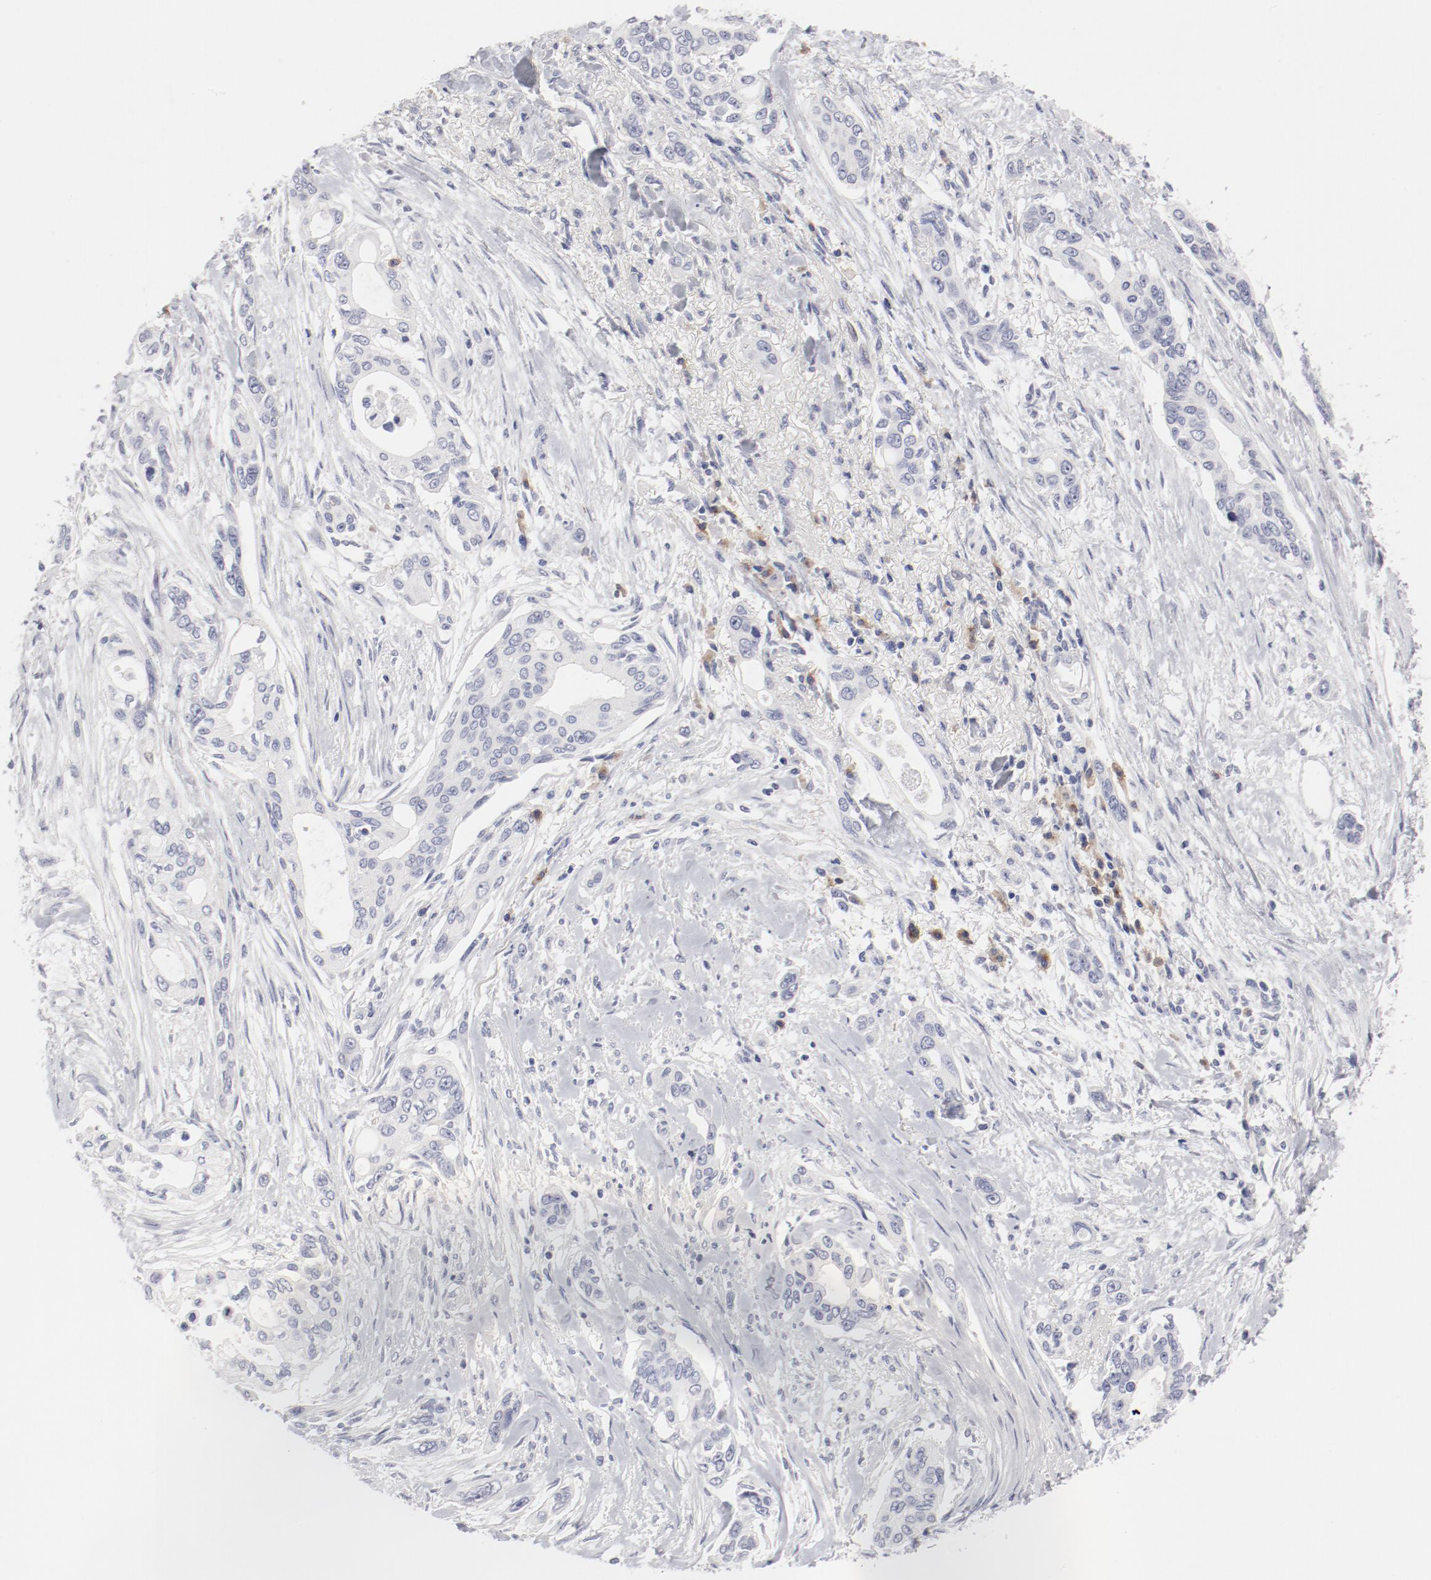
{"staining": {"intensity": "negative", "quantity": "none", "location": "none"}, "tissue": "pancreatic cancer", "cell_type": "Tumor cells", "image_type": "cancer", "snomed": [{"axis": "morphology", "description": "Adenocarcinoma, NOS"}, {"axis": "topography", "description": "Pancreas"}], "caption": "Immunohistochemistry (IHC) of human pancreatic adenocarcinoma exhibits no expression in tumor cells. (DAB (3,3'-diaminobenzidine) immunohistochemistry visualized using brightfield microscopy, high magnification).", "gene": "LAX1", "patient": {"sex": "female", "age": 60}}